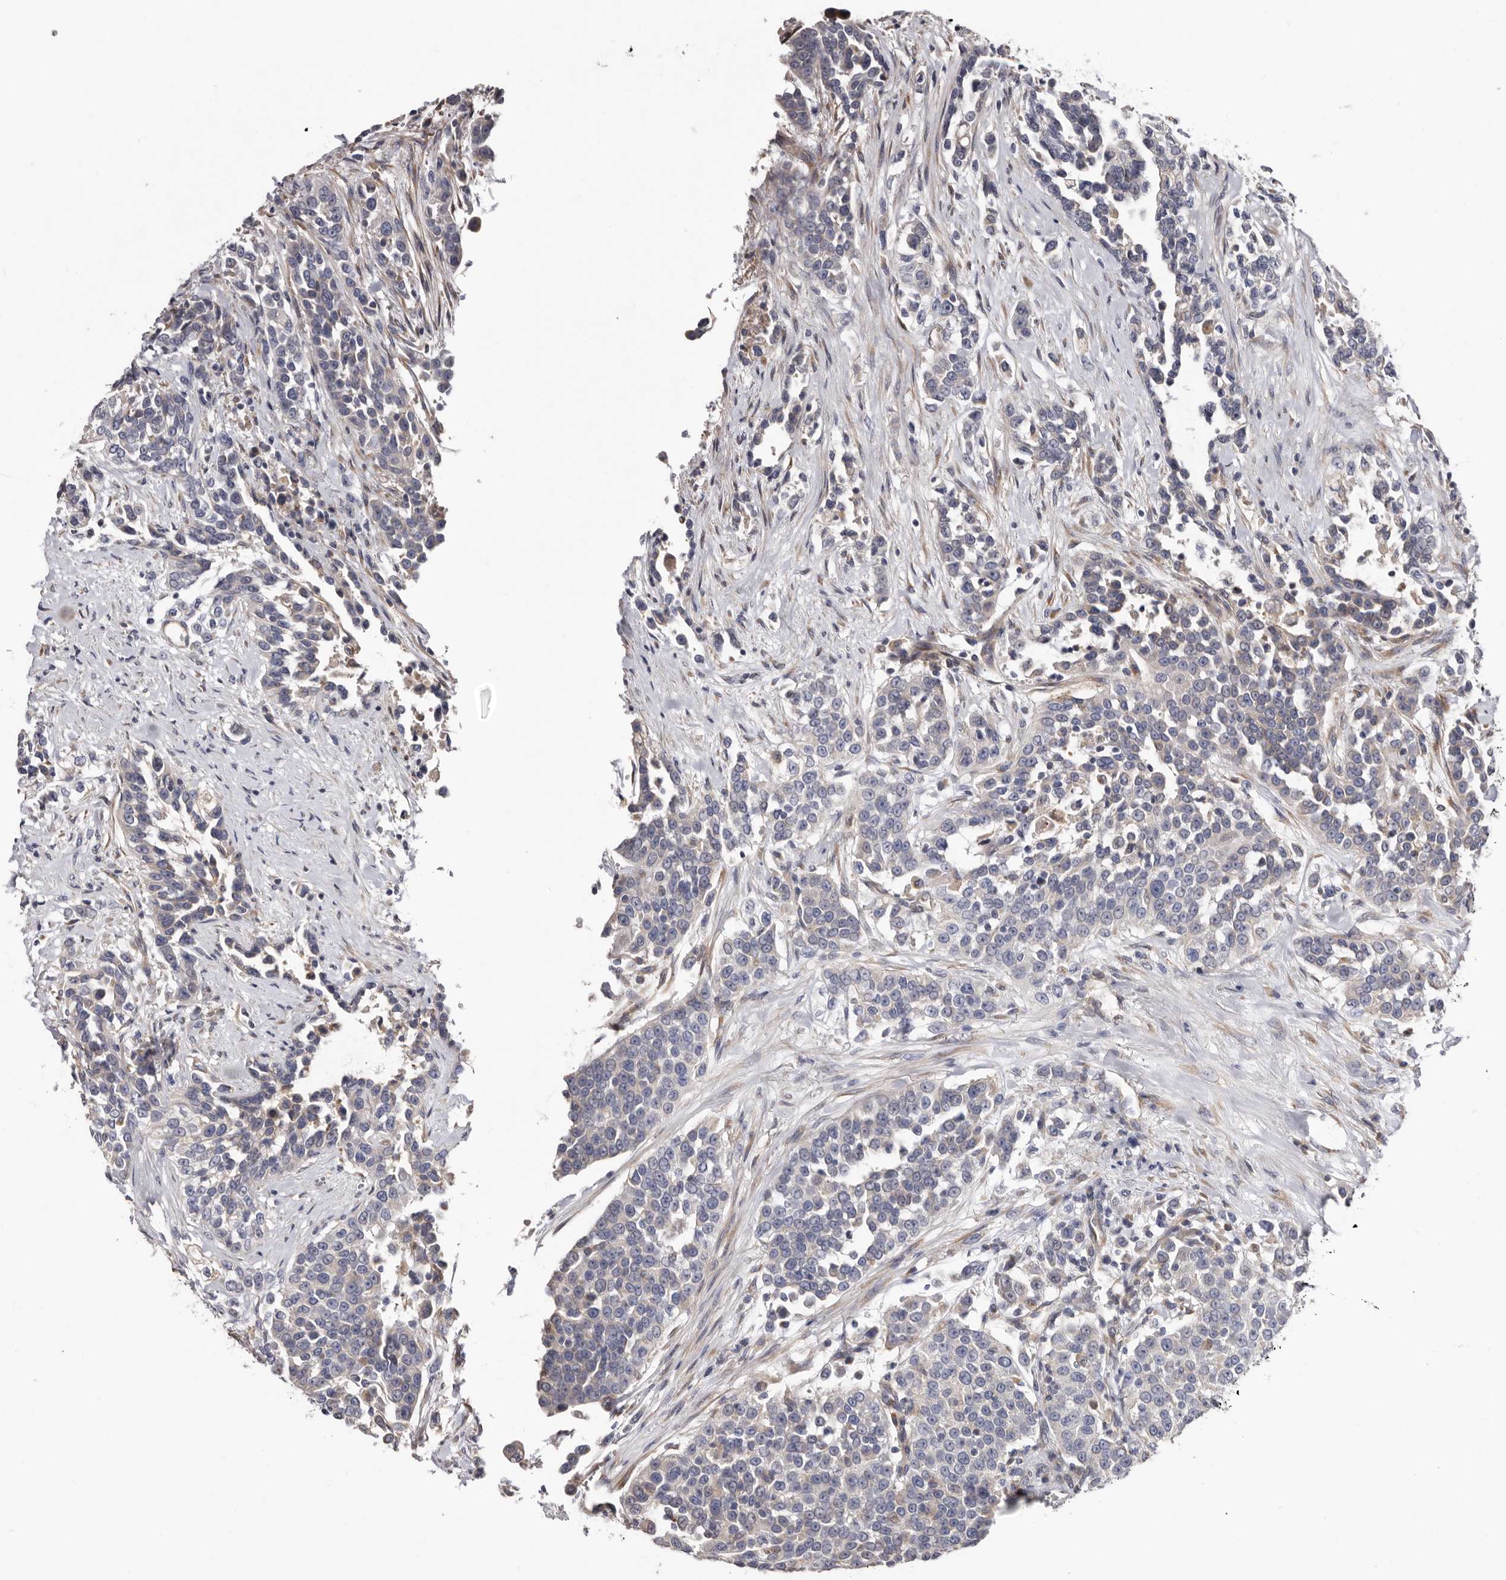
{"staining": {"intensity": "negative", "quantity": "none", "location": "none"}, "tissue": "urothelial cancer", "cell_type": "Tumor cells", "image_type": "cancer", "snomed": [{"axis": "morphology", "description": "Urothelial carcinoma, High grade"}, {"axis": "topography", "description": "Urinary bladder"}], "caption": "Immunohistochemical staining of urothelial carcinoma (high-grade) reveals no significant staining in tumor cells. (Brightfield microscopy of DAB IHC at high magnification).", "gene": "ASIC5", "patient": {"sex": "female", "age": 80}}